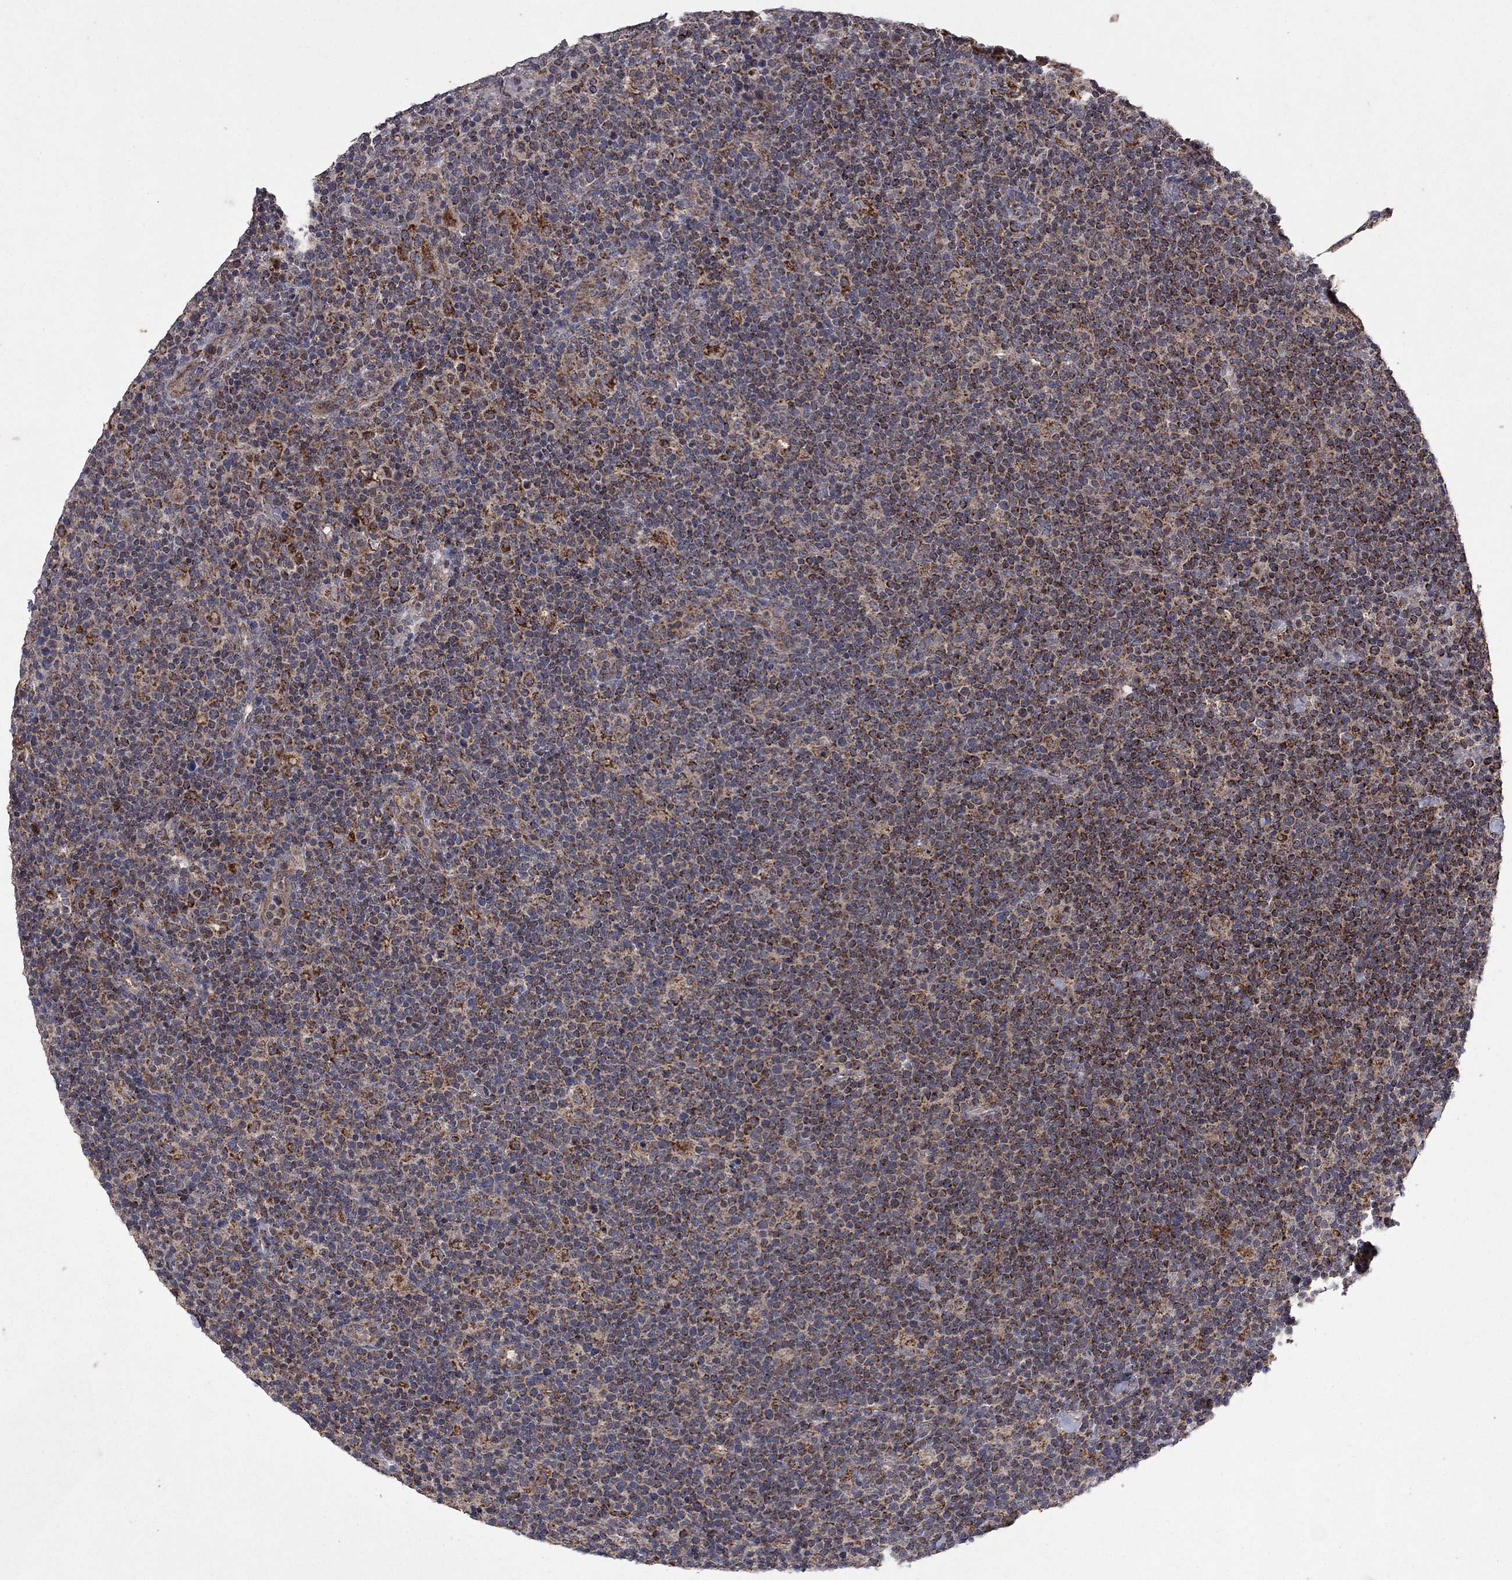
{"staining": {"intensity": "strong", "quantity": "<25%", "location": "cytoplasmic/membranous"}, "tissue": "lymphoma", "cell_type": "Tumor cells", "image_type": "cancer", "snomed": [{"axis": "morphology", "description": "Malignant lymphoma, non-Hodgkin's type, High grade"}, {"axis": "topography", "description": "Lymph node"}], "caption": "A high-resolution photomicrograph shows immunohistochemistry (IHC) staining of high-grade malignant lymphoma, non-Hodgkin's type, which reveals strong cytoplasmic/membranous expression in about <25% of tumor cells.", "gene": "DPH1", "patient": {"sex": "male", "age": 61}}